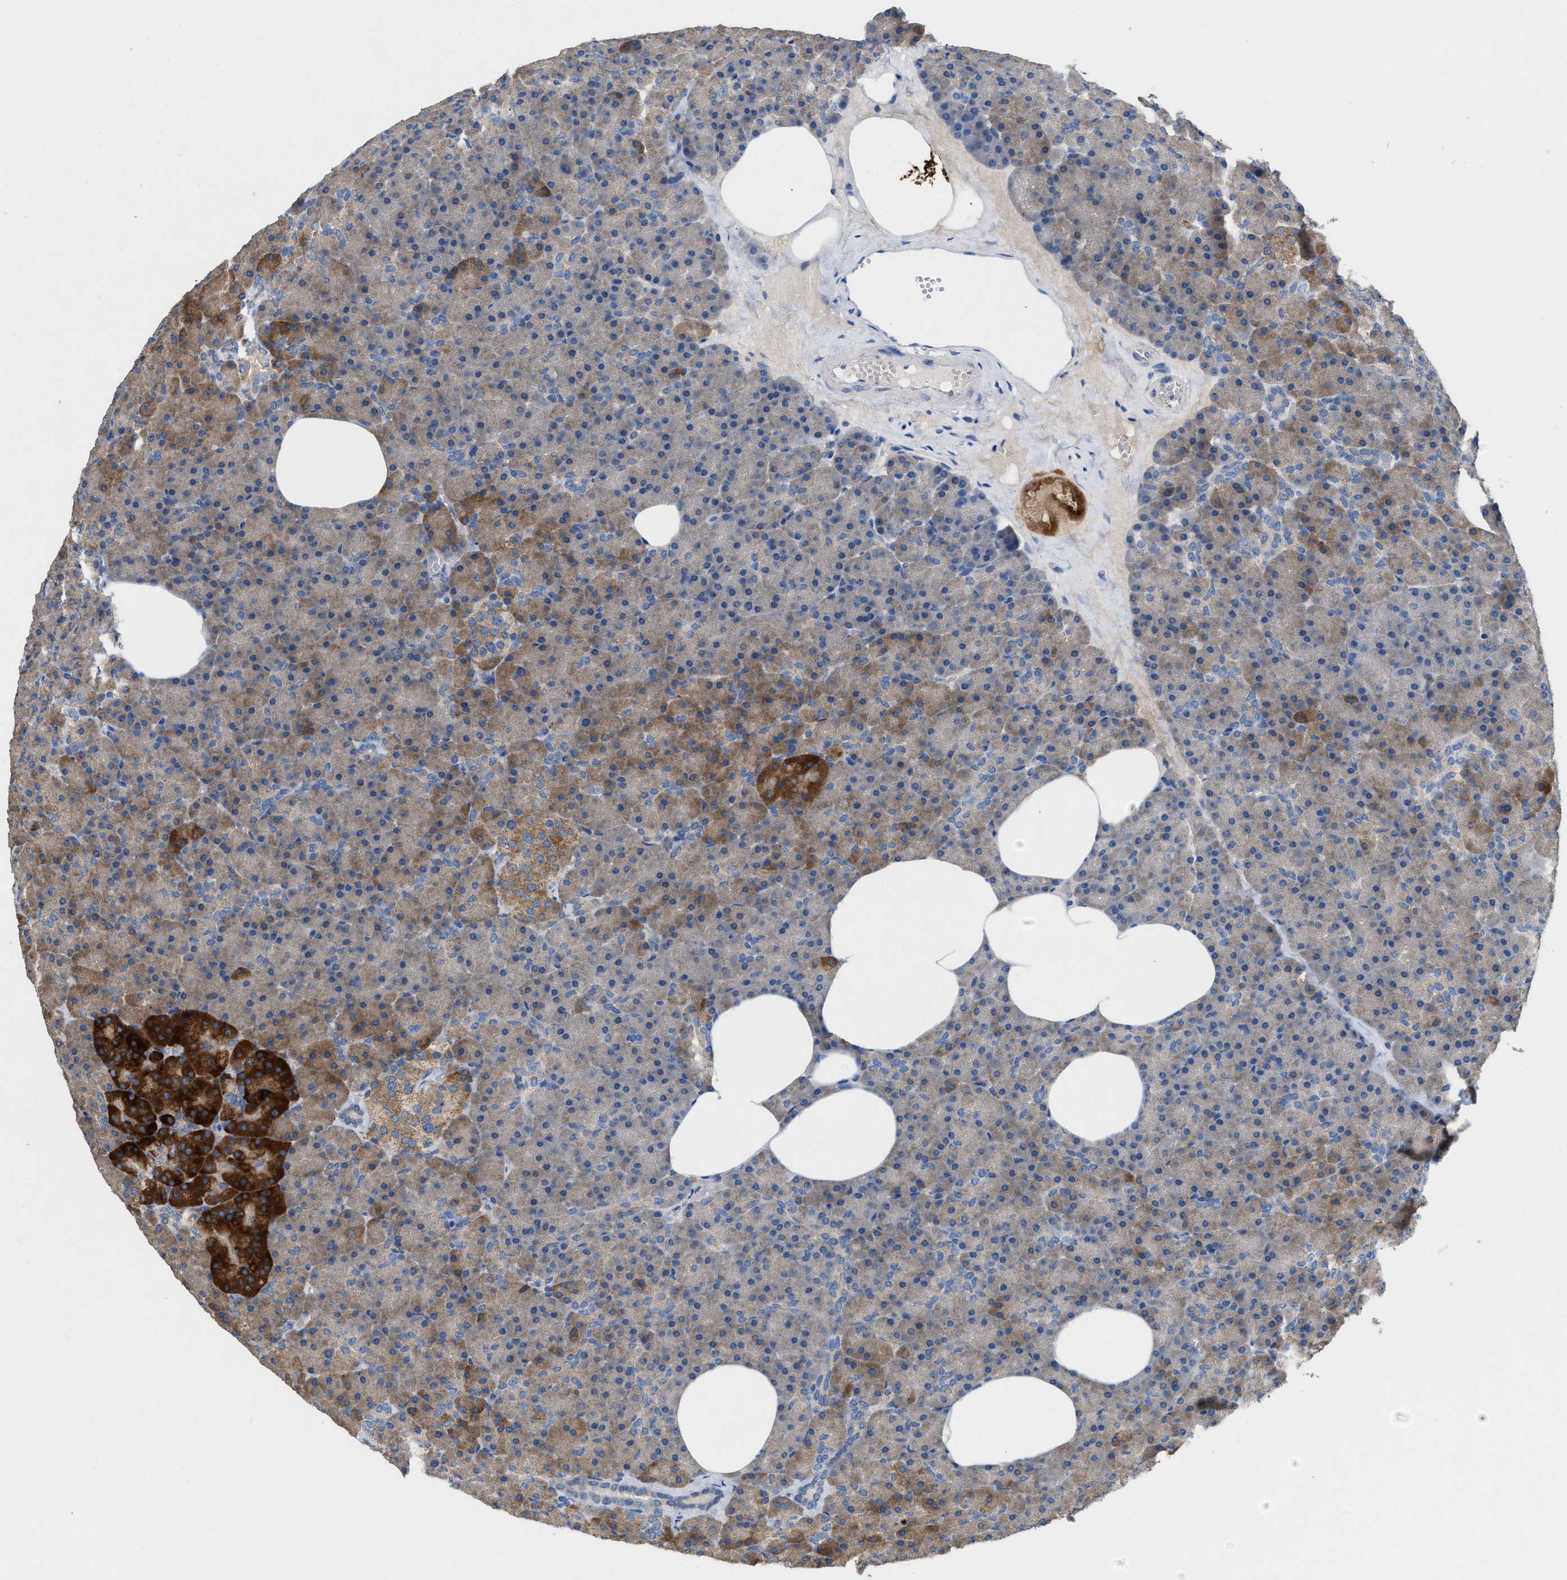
{"staining": {"intensity": "moderate", "quantity": ">75%", "location": "cytoplasmic/membranous"}, "tissue": "pancreas", "cell_type": "Exocrine glandular cells", "image_type": "normal", "snomed": [{"axis": "morphology", "description": "Normal tissue, NOS"}, {"axis": "morphology", "description": "Carcinoid, malignant, NOS"}, {"axis": "topography", "description": "Pancreas"}], "caption": "Pancreas stained with immunohistochemistry reveals moderate cytoplasmic/membranous positivity in approximately >75% of exocrine glandular cells.", "gene": "DYNC2I1", "patient": {"sex": "female", "age": 35}}